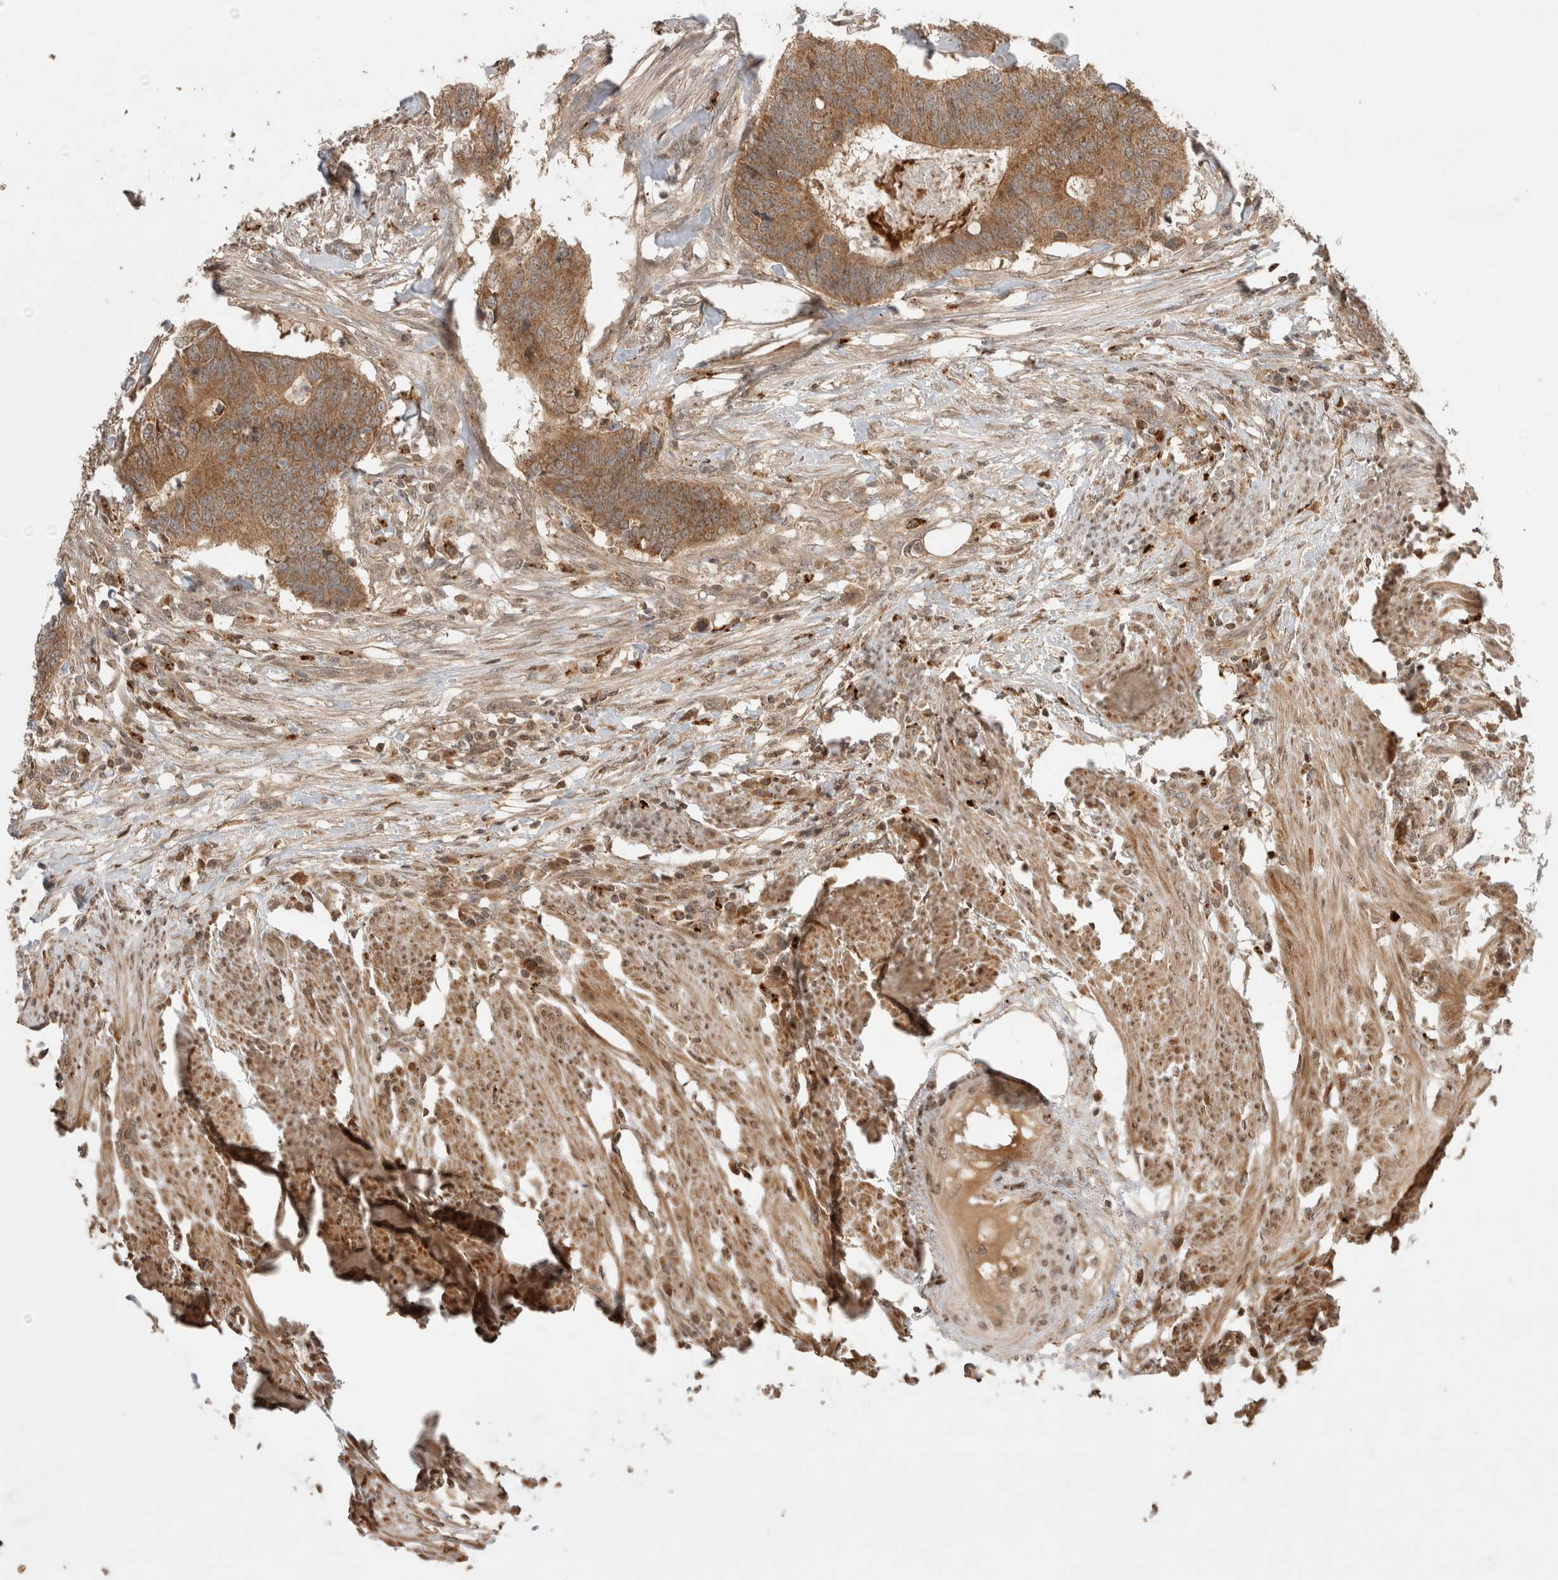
{"staining": {"intensity": "moderate", "quantity": ">75%", "location": "cytoplasmic/membranous"}, "tissue": "colorectal cancer", "cell_type": "Tumor cells", "image_type": "cancer", "snomed": [{"axis": "morphology", "description": "Adenocarcinoma, NOS"}, {"axis": "topography", "description": "Colon"}], "caption": "Immunohistochemical staining of human colorectal adenocarcinoma displays medium levels of moderate cytoplasmic/membranous protein positivity in about >75% of tumor cells. (Brightfield microscopy of DAB IHC at high magnification).", "gene": "FAM221A", "patient": {"sex": "male", "age": 56}}